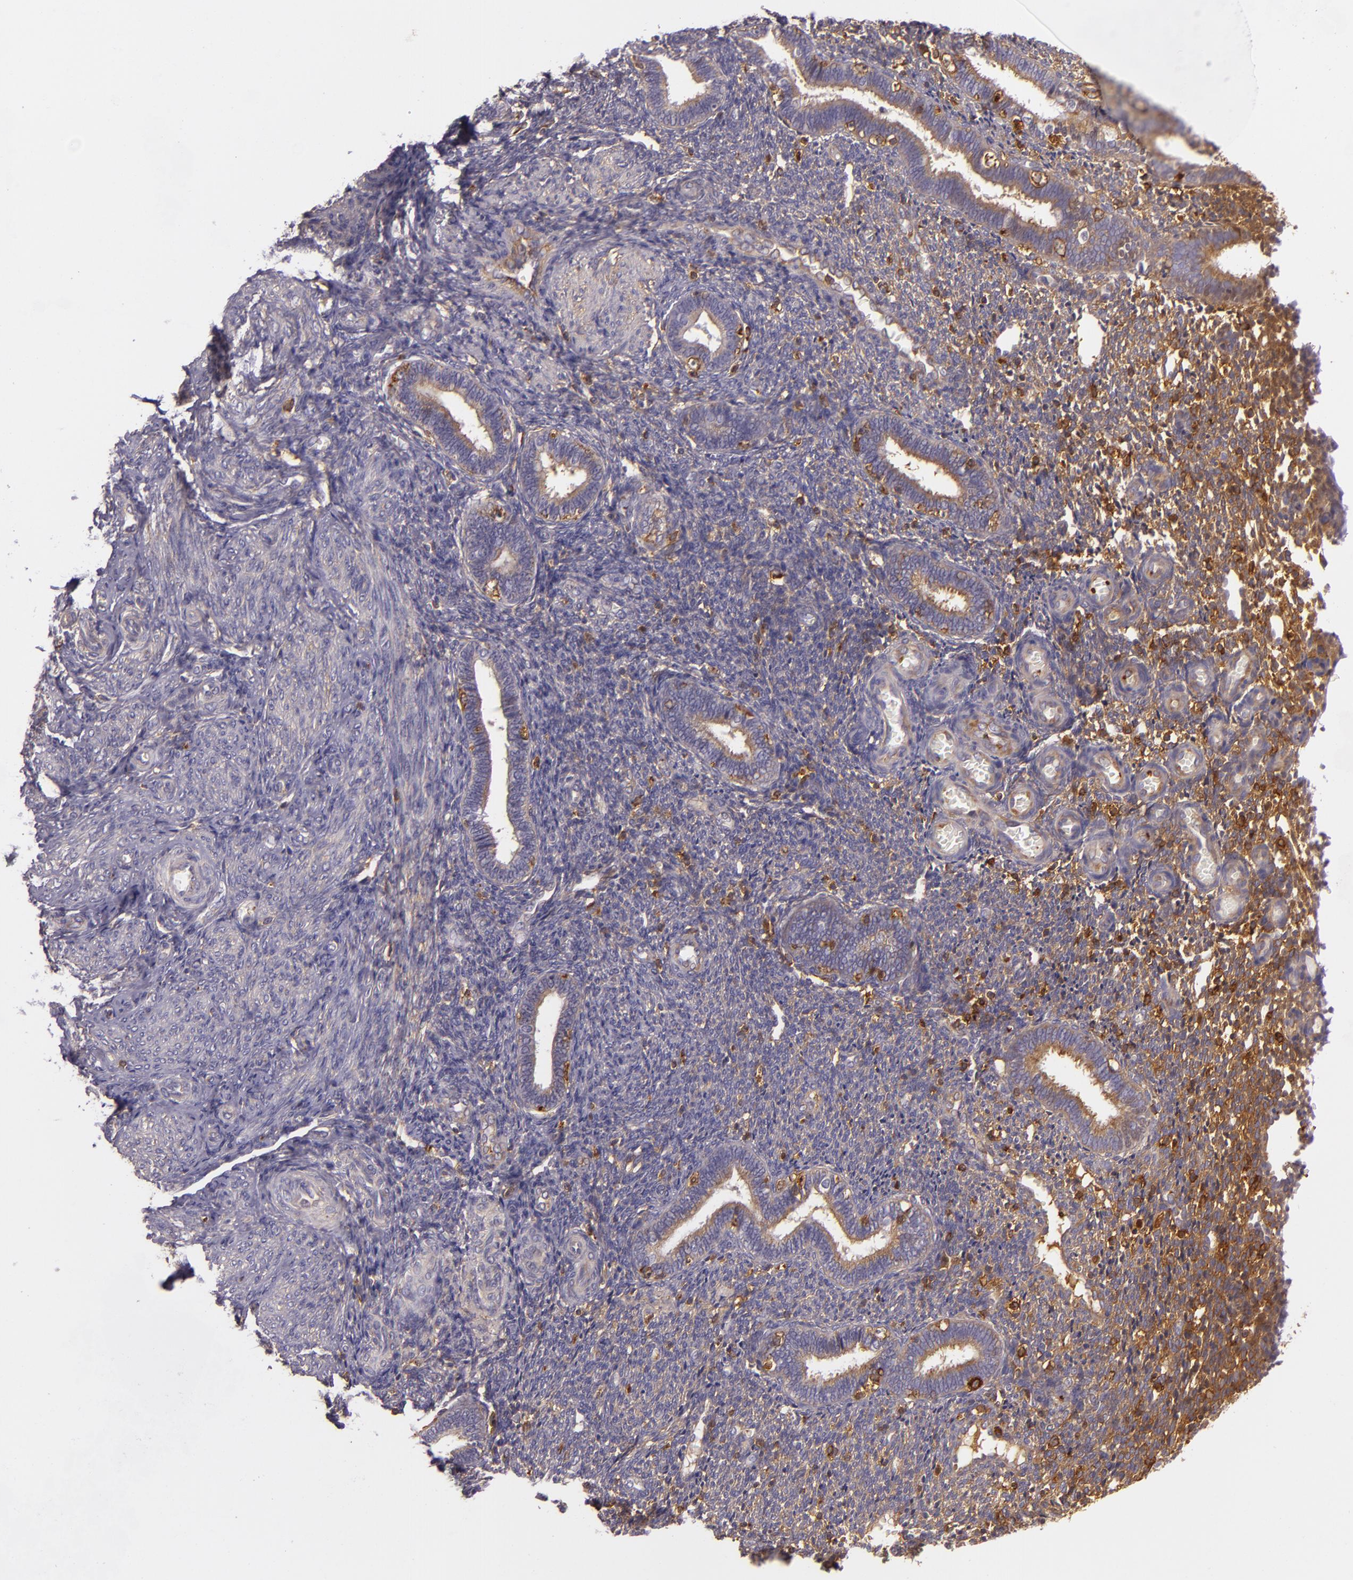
{"staining": {"intensity": "weak", "quantity": ">75%", "location": "cytoplasmic/membranous"}, "tissue": "endometrium", "cell_type": "Cells in endometrial stroma", "image_type": "normal", "snomed": [{"axis": "morphology", "description": "Normal tissue, NOS"}, {"axis": "topography", "description": "Endometrium"}], "caption": "Weak cytoplasmic/membranous protein expression is present in approximately >75% of cells in endometrial stroma in endometrium.", "gene": "TLN1", "patient": {"sex": "female", "age": 27}}